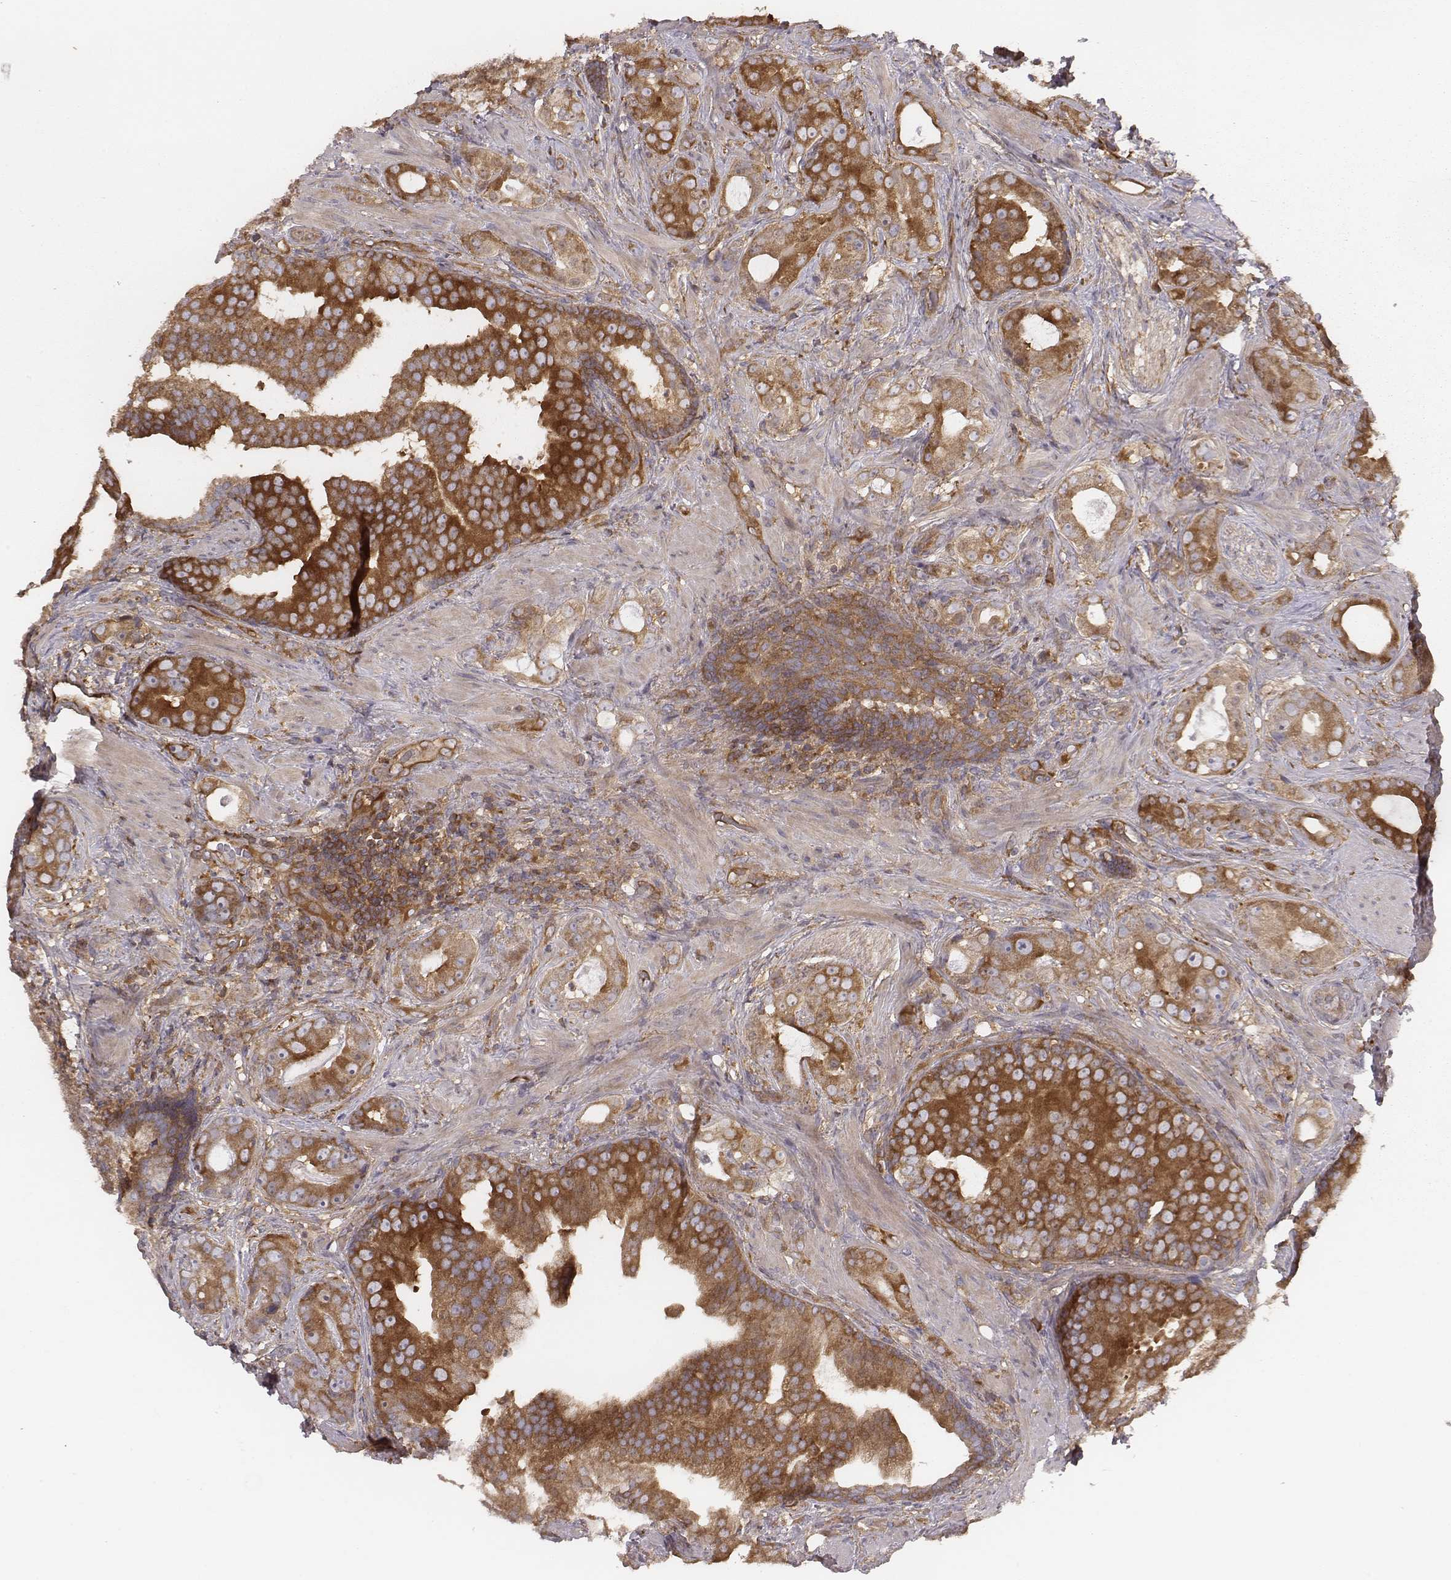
{"staining": {"intensity": "moderate", "quantity": ">75%", "location": "cytoplasmic/membranous"}, "tissue": "prostate cancer", "cell_type": "Tumor cells", "image_type": "cancer", "snomed": [{"axis": "morphology", "description": "Adenocarcinoma, NOS"}, {"axis": "topography", "description": "Prostate"}], "caption": "DAB immunohistochemical staining of human prostate adenocarcinoma displays moderate cytoplasmic/membranous protein expression in approximately >75% of tumor cells.", "gene": "CAD", "patient": {"sex": "male", "age": 57}}